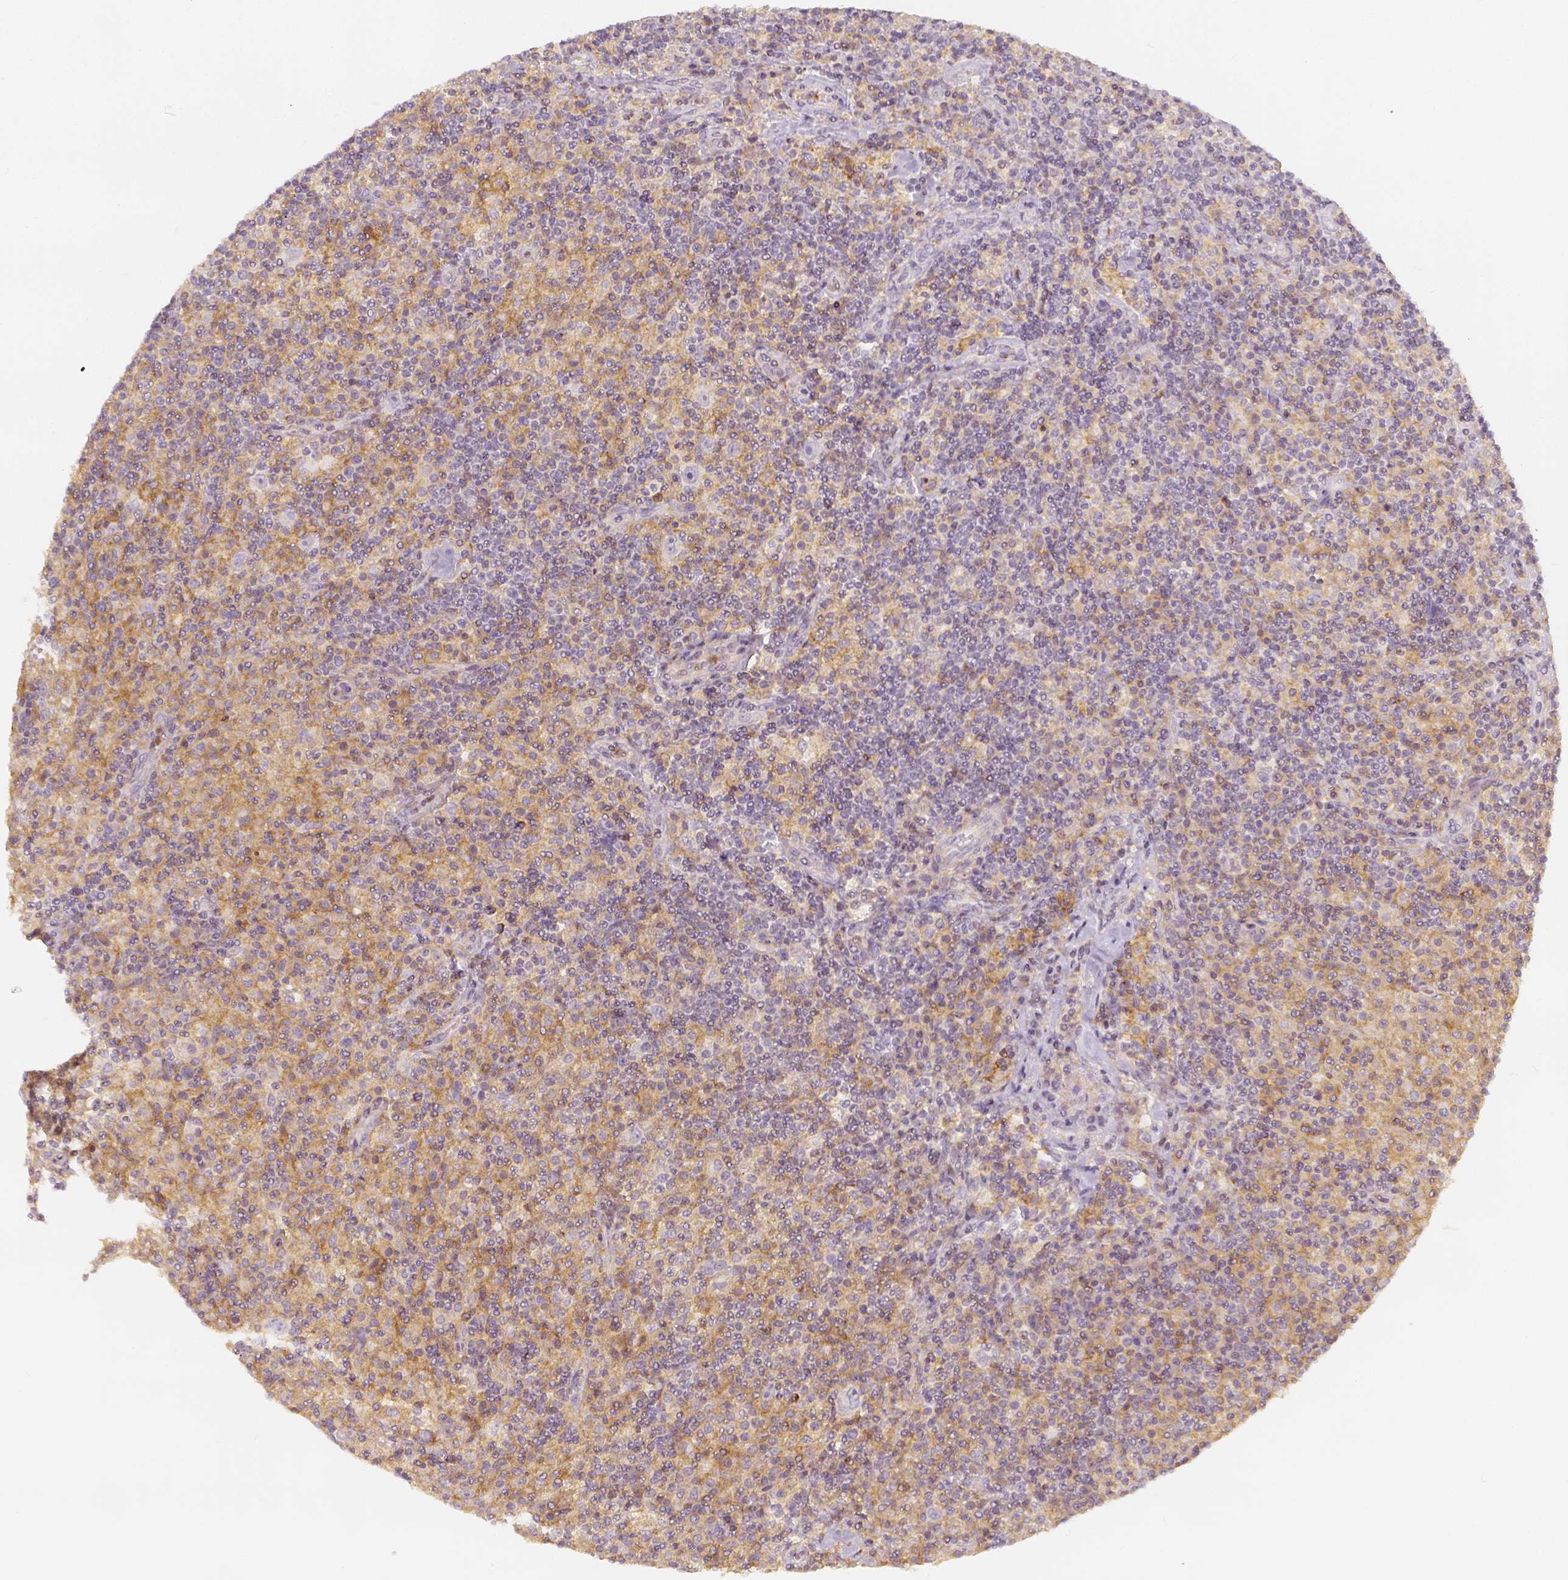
{"staining": {"intensity": "moderate", "quantity": ">75%", "location": "cytoplasmic/membranous"}, "tissue": "lymphoma", "cell_type": "Tumor cells", "image_type": "cancer", "snomed": [{"axis": "morphology", "description": "Hodgkin's disease, NOS"}, {"axis": "topography", "description": "Lymph node"}], "caption": "DAB (3,3'-diaminobenzidine) immunohistochemical staining of lymphoma reveals moderate cytoplasmic/membranous protein expression in approximately >75% of tumor cells. Immunohistochemistry stains the protein of interest in brown and the nuclei are stained blue.", "gene": "PTPRJ", "patient": {"sex": "male", "age": 70}}